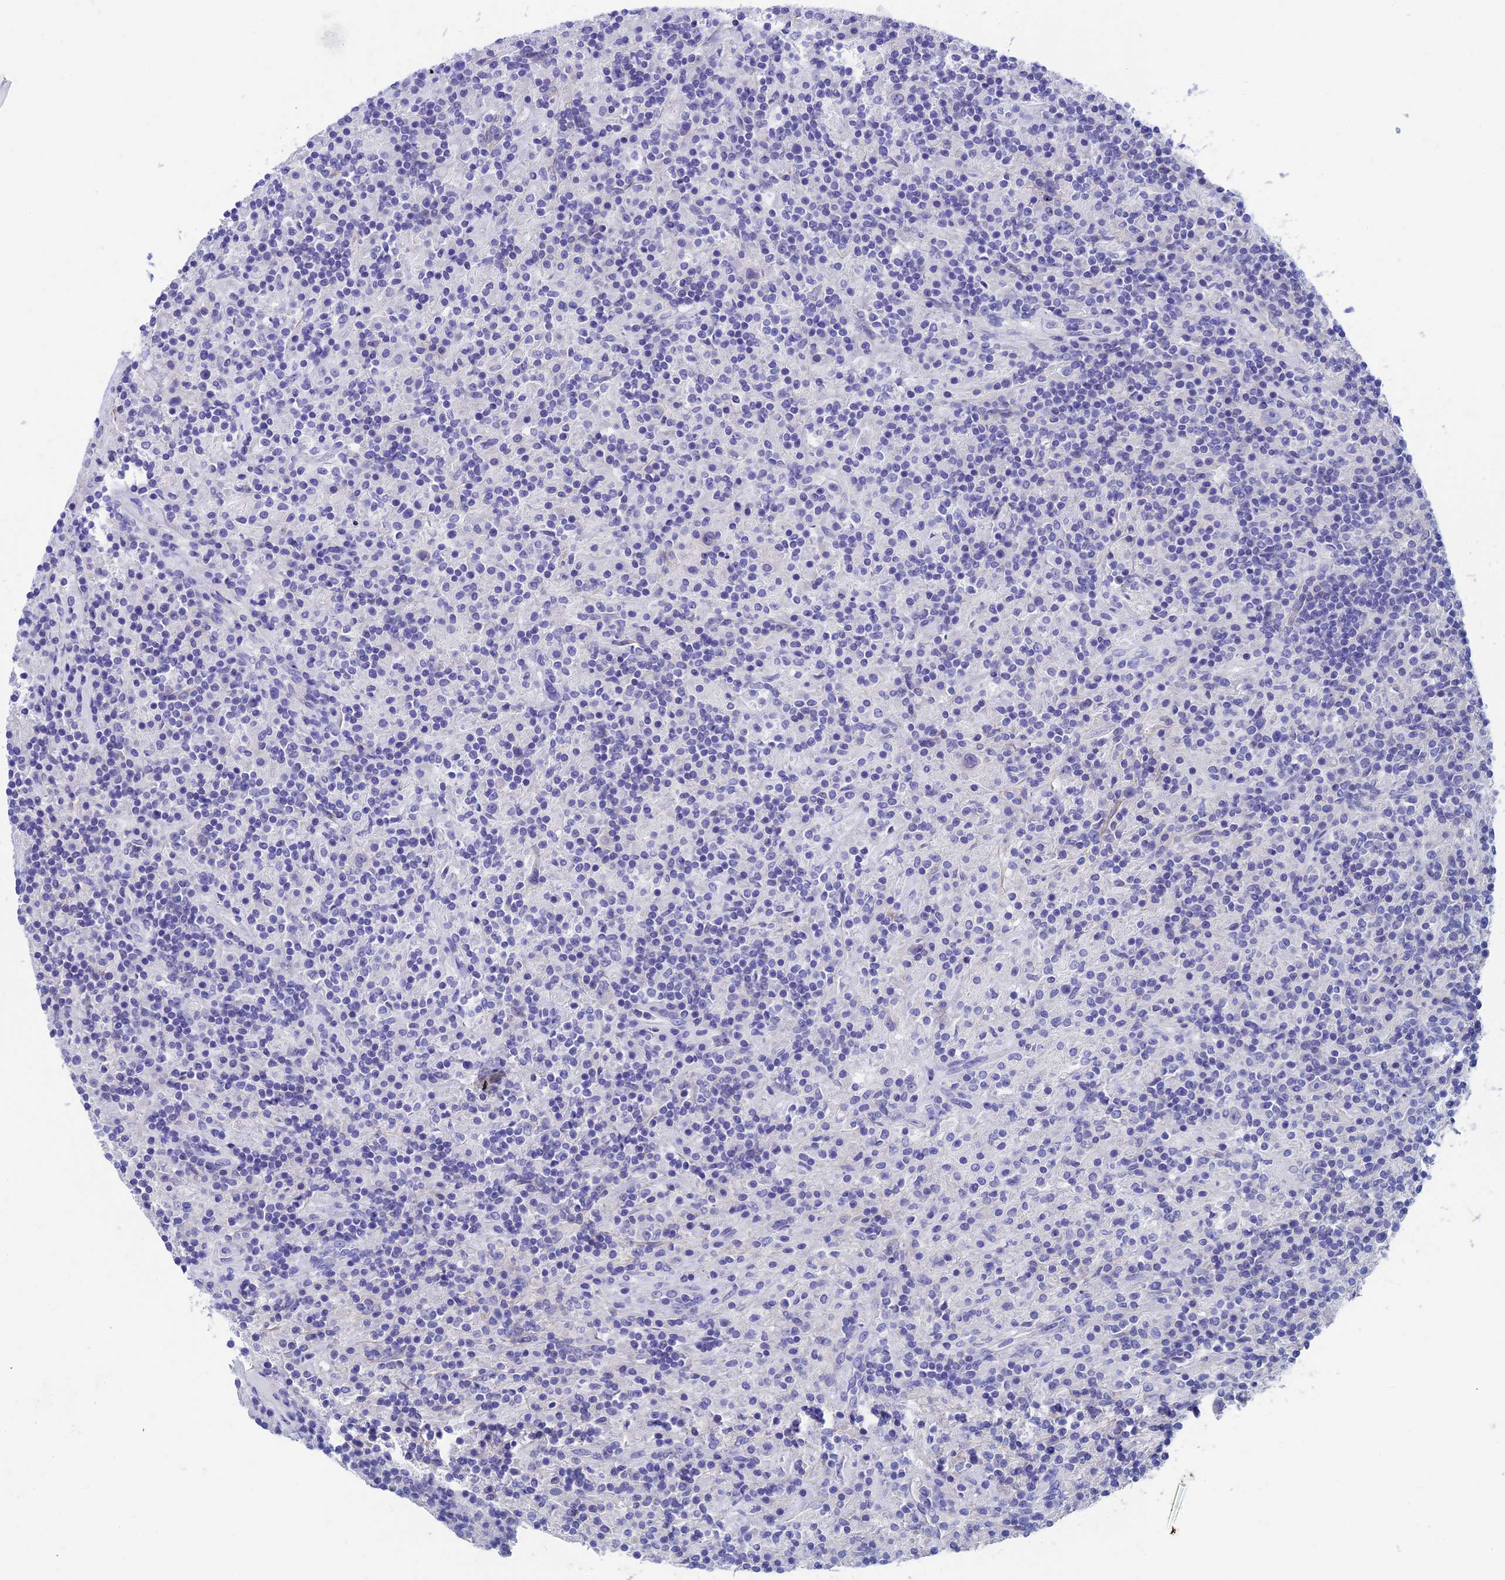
{"staining": {"intensity": "negative", "quantity": "none", "location": "none"}, "tissue": "lymphoma", "cell_type": "Tumor cells", "image_type": "cancer", "snomed": [{"axis": "morphology", "description": "Hodgkin's disease, NOS"}, {"axis": "topography", "description": "Lymph node"}], "caption": "Protein analysis of Hodgkin's disease reveals no significant staining in tumor cells. (DAB (3,3'-diaminobenzidine) IHC with hematoxylin counter stain).", "gene": "ADH7", "patient": {"sex": "male", "age": 70}}